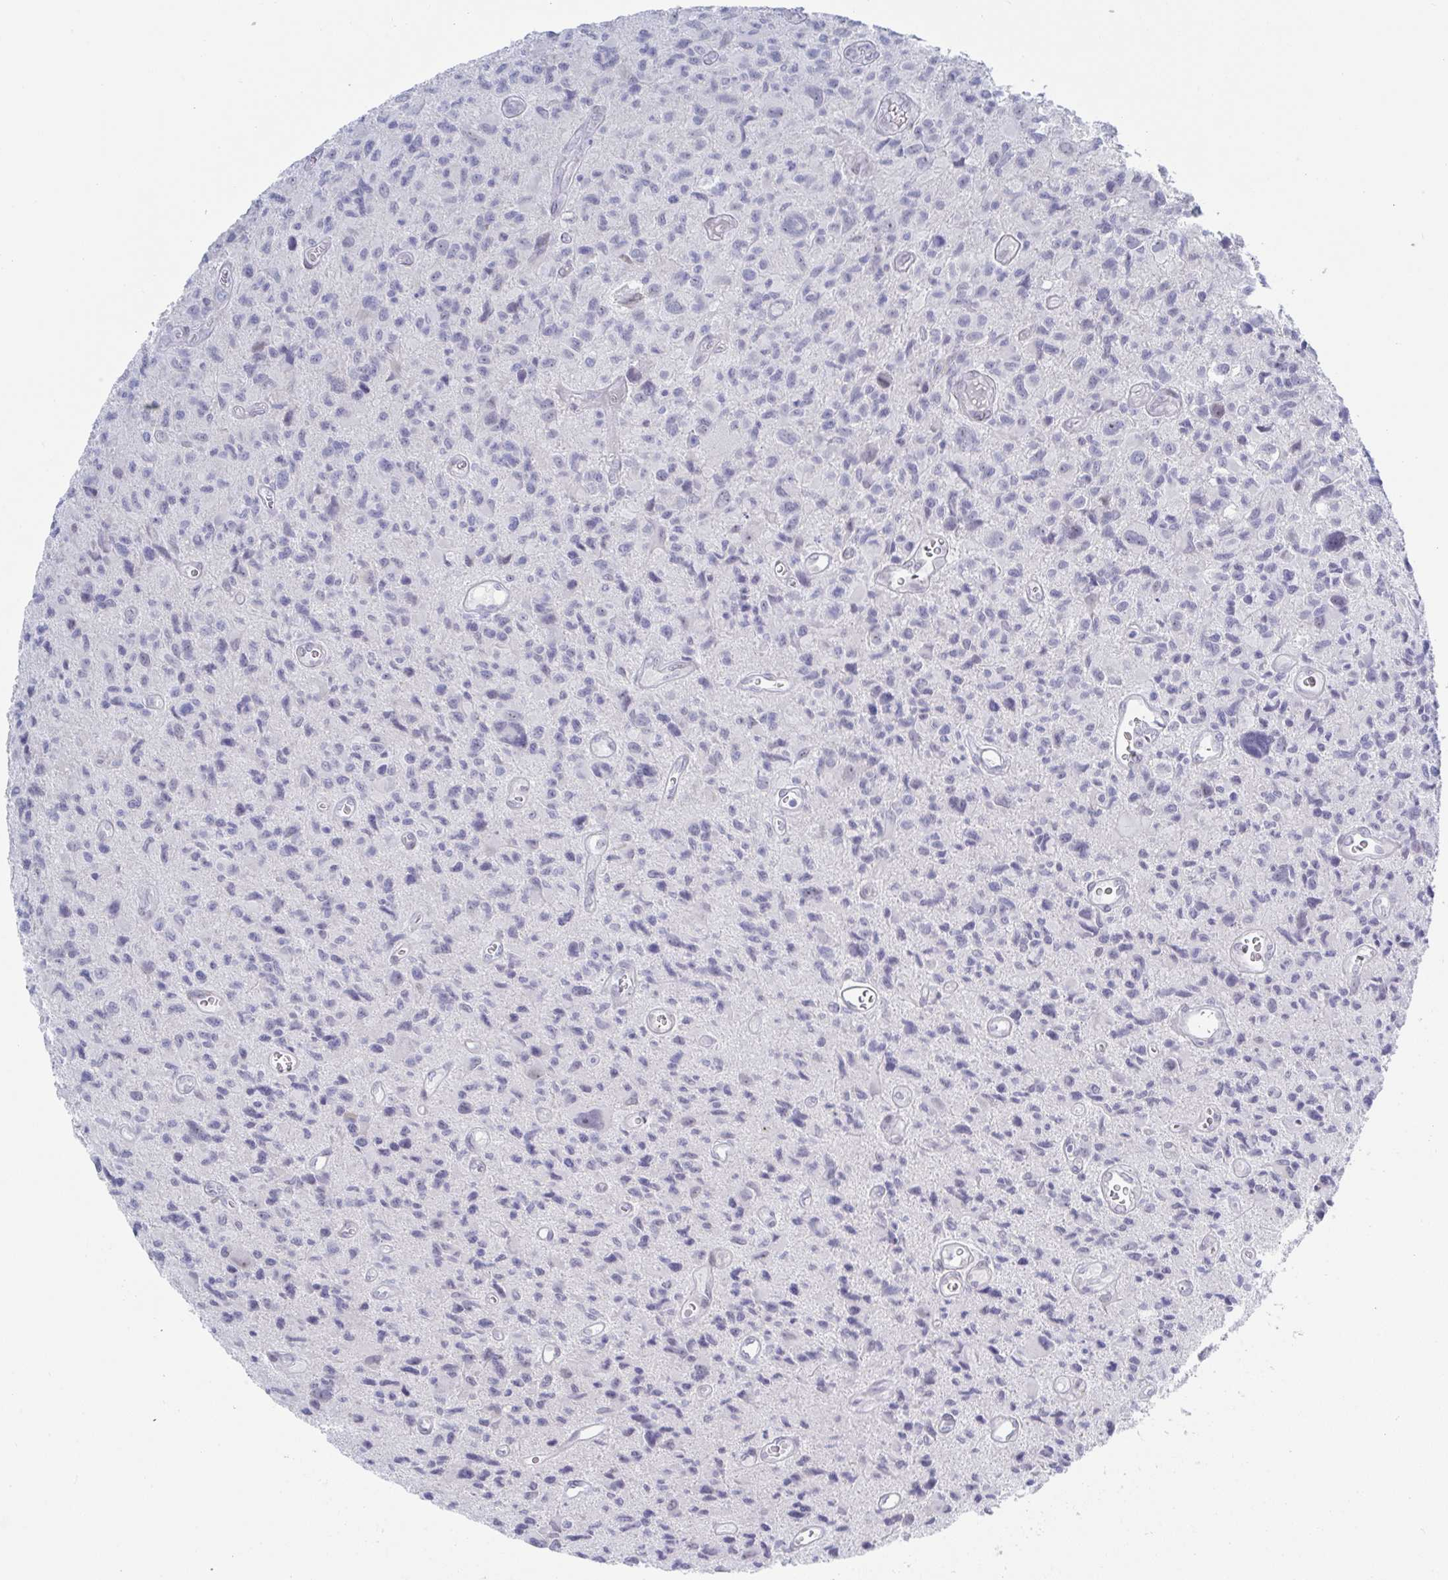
{"staining": {"intensity": "negative", "quantity": "none", "location": "none"}, "tissue": "glioma", "cell_type": "Tumor cells", "image_type": "cancer", "snomed": [{"axis": "morphology", "description": "Glioma, malignant, High grade"}, {"axis": "topography", "description": "Brain"}], "caption": "This micrograph is of malignant glioma (high-grade) stained with IHC to label a protein in brown with the nuclei are counter-stained blue. There is no staining in tumor cells.", "gene": "MFSD4A", "patient": {"sex": "male", "age": 76}}